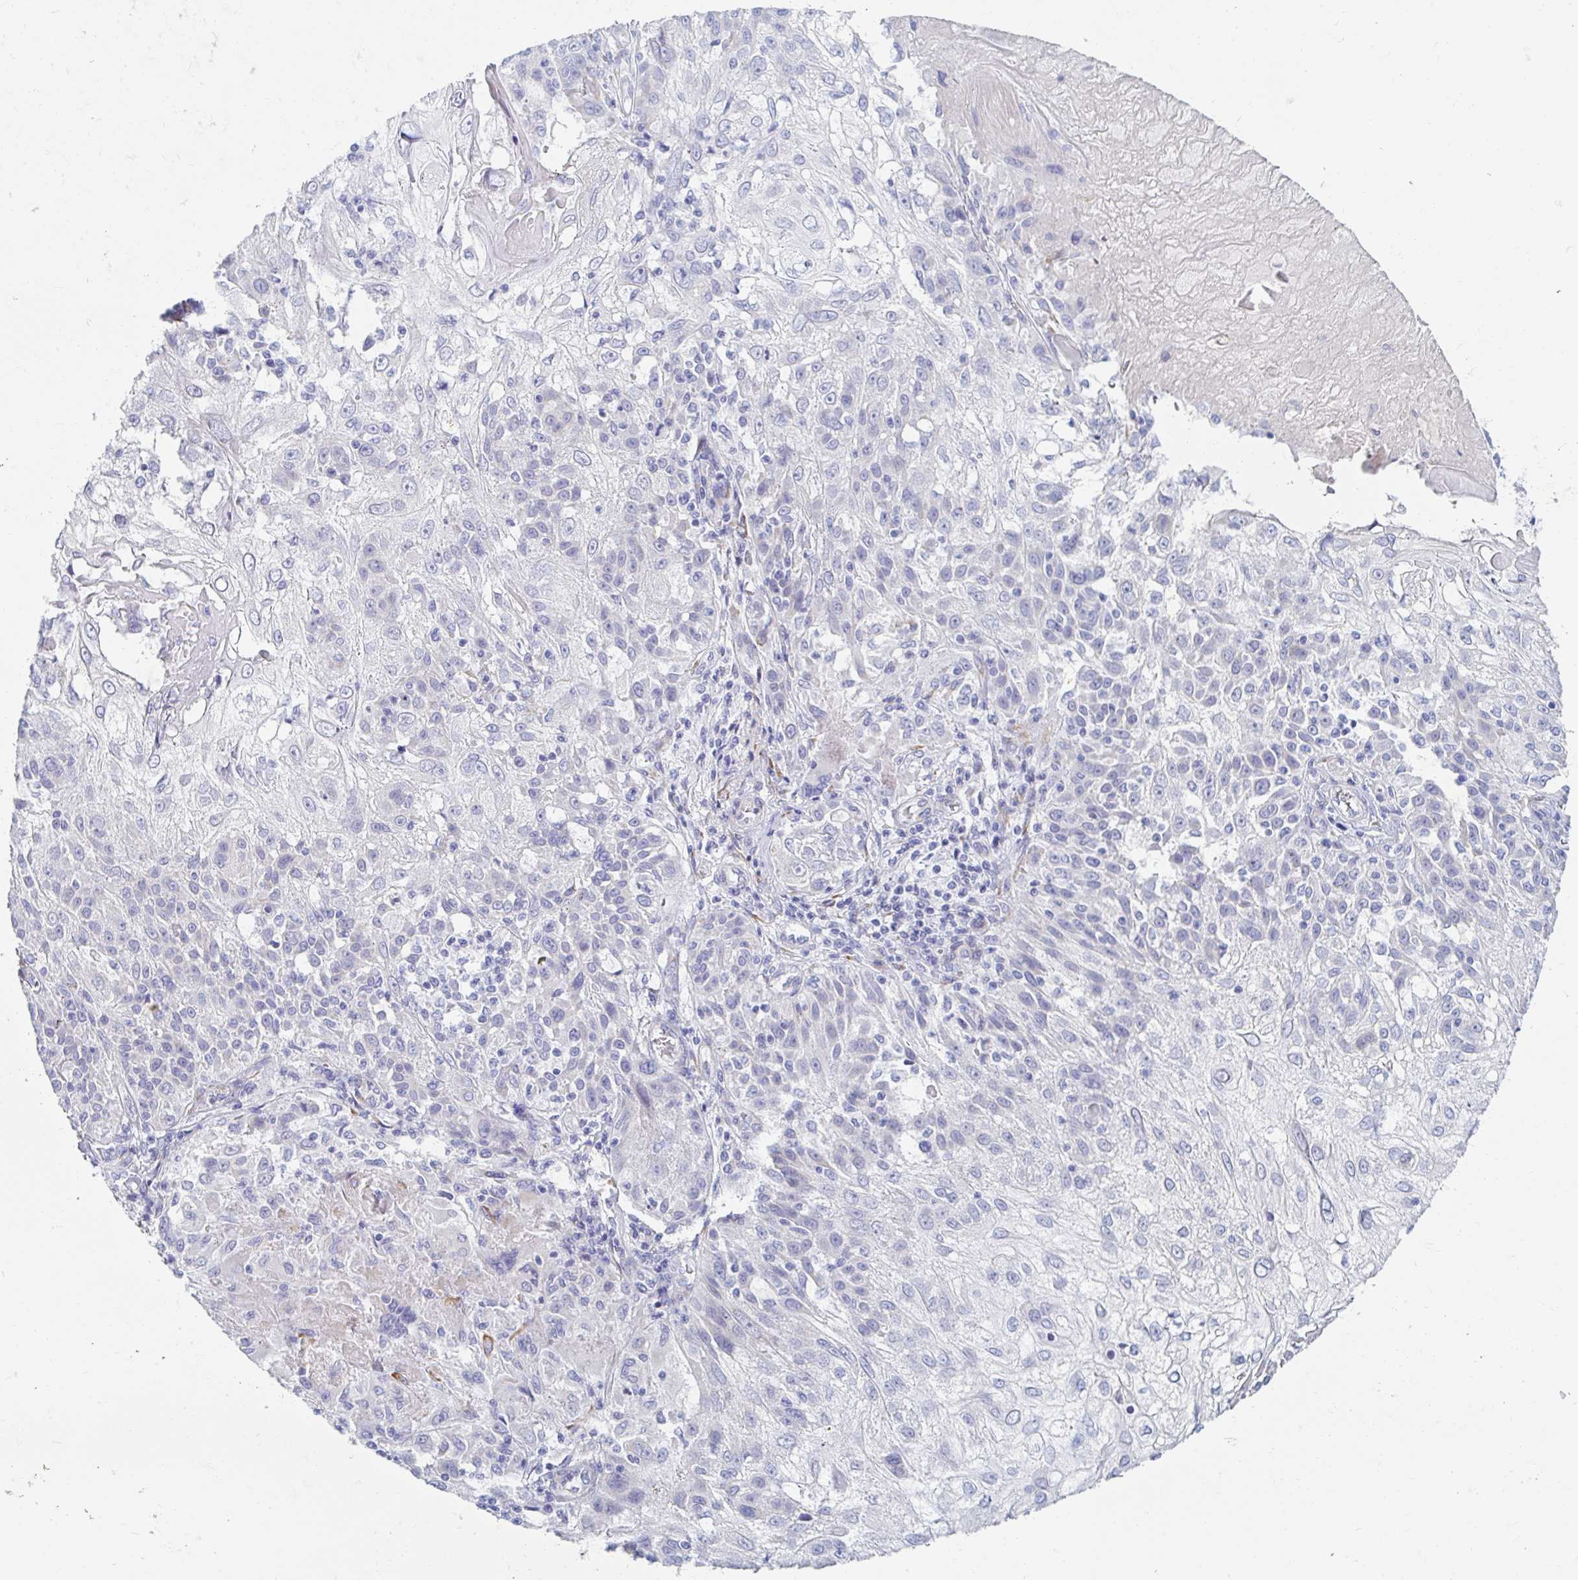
{"staining": {"intensity": "negative", "quantity": "none", "location": "none"}, "tissue": "skin cancer", "cell_type": "Tumor cells", "image_type": "cancer", "snomed": [{"axis": "morphology", "description": "Normal tissue, NOS"}, {"axis": "morphology", "description": "Squamous cell carcinoma, NOS"}, {"axis": "topography", "description": "Skin"}], "caption": "A micrograph of skin cancer (squamous cell carcinoma) stained for a protein shows no brown staining in tumor cells.", "gene": "MYLK2", "patient": {"sex": "female", "age": 83}}